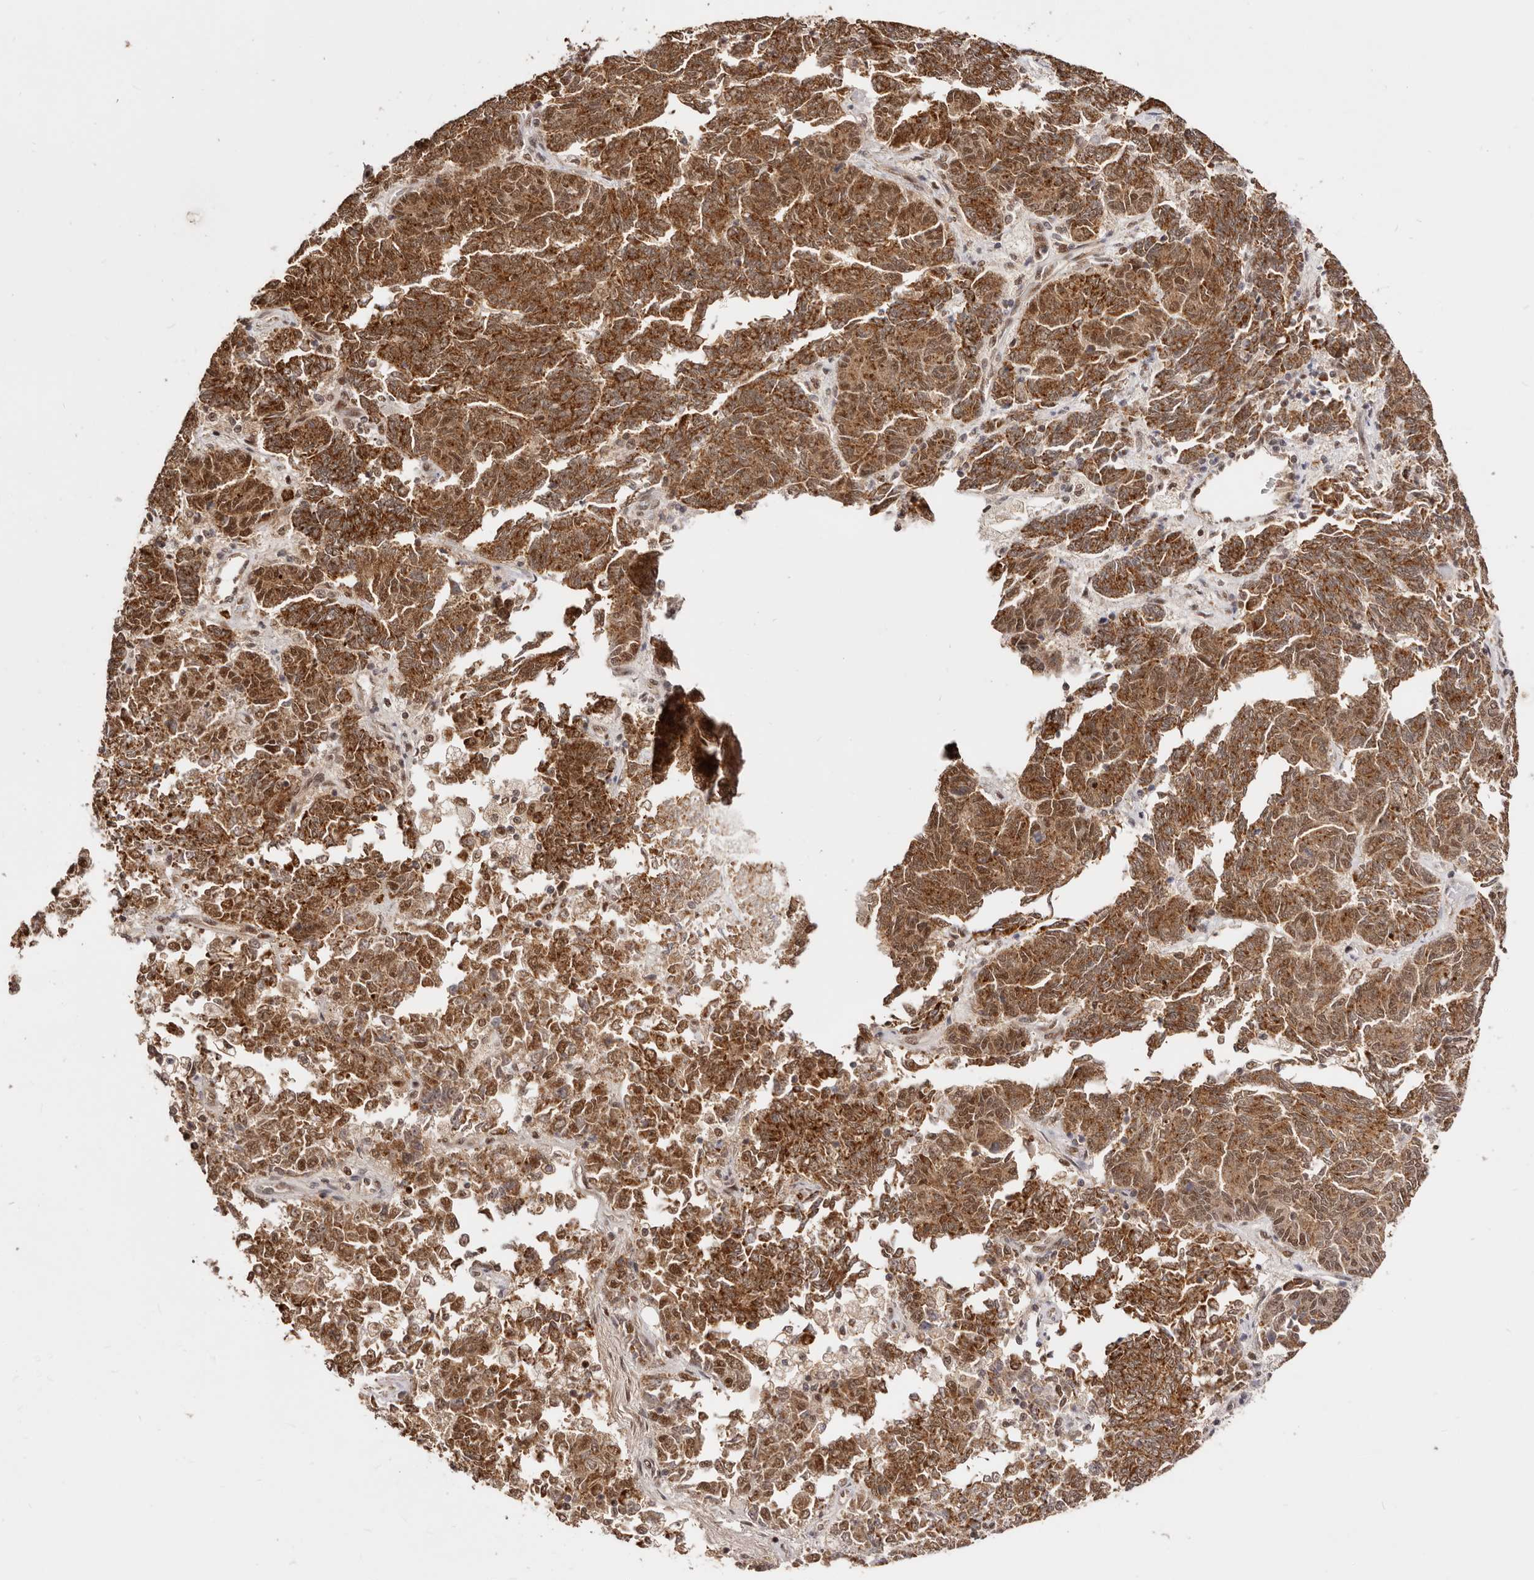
{"staining": {"intensity": "strong", "quantity": ">75%", "location": "cytoplasmic/membranous,nuclear"}, "tissue": "endometrial cancer", "cell_type": "Tumor cells", "image_type": "cancer", "snomed": [{"axis": "morphology", "description": "Adenocarcinoma, NOS"}, {"axis": "topography", "description": "Endometrium"}], "caption": "IHC image of human endometrial adenocarcinoma stained for a protein (brown), which displays high levels of strong cytoplasmic/membranous and nuclear positivity in about >75% of tumor cells.", "gene": "SEC14L1", "patient": {"sex": "female", "age": 80}}